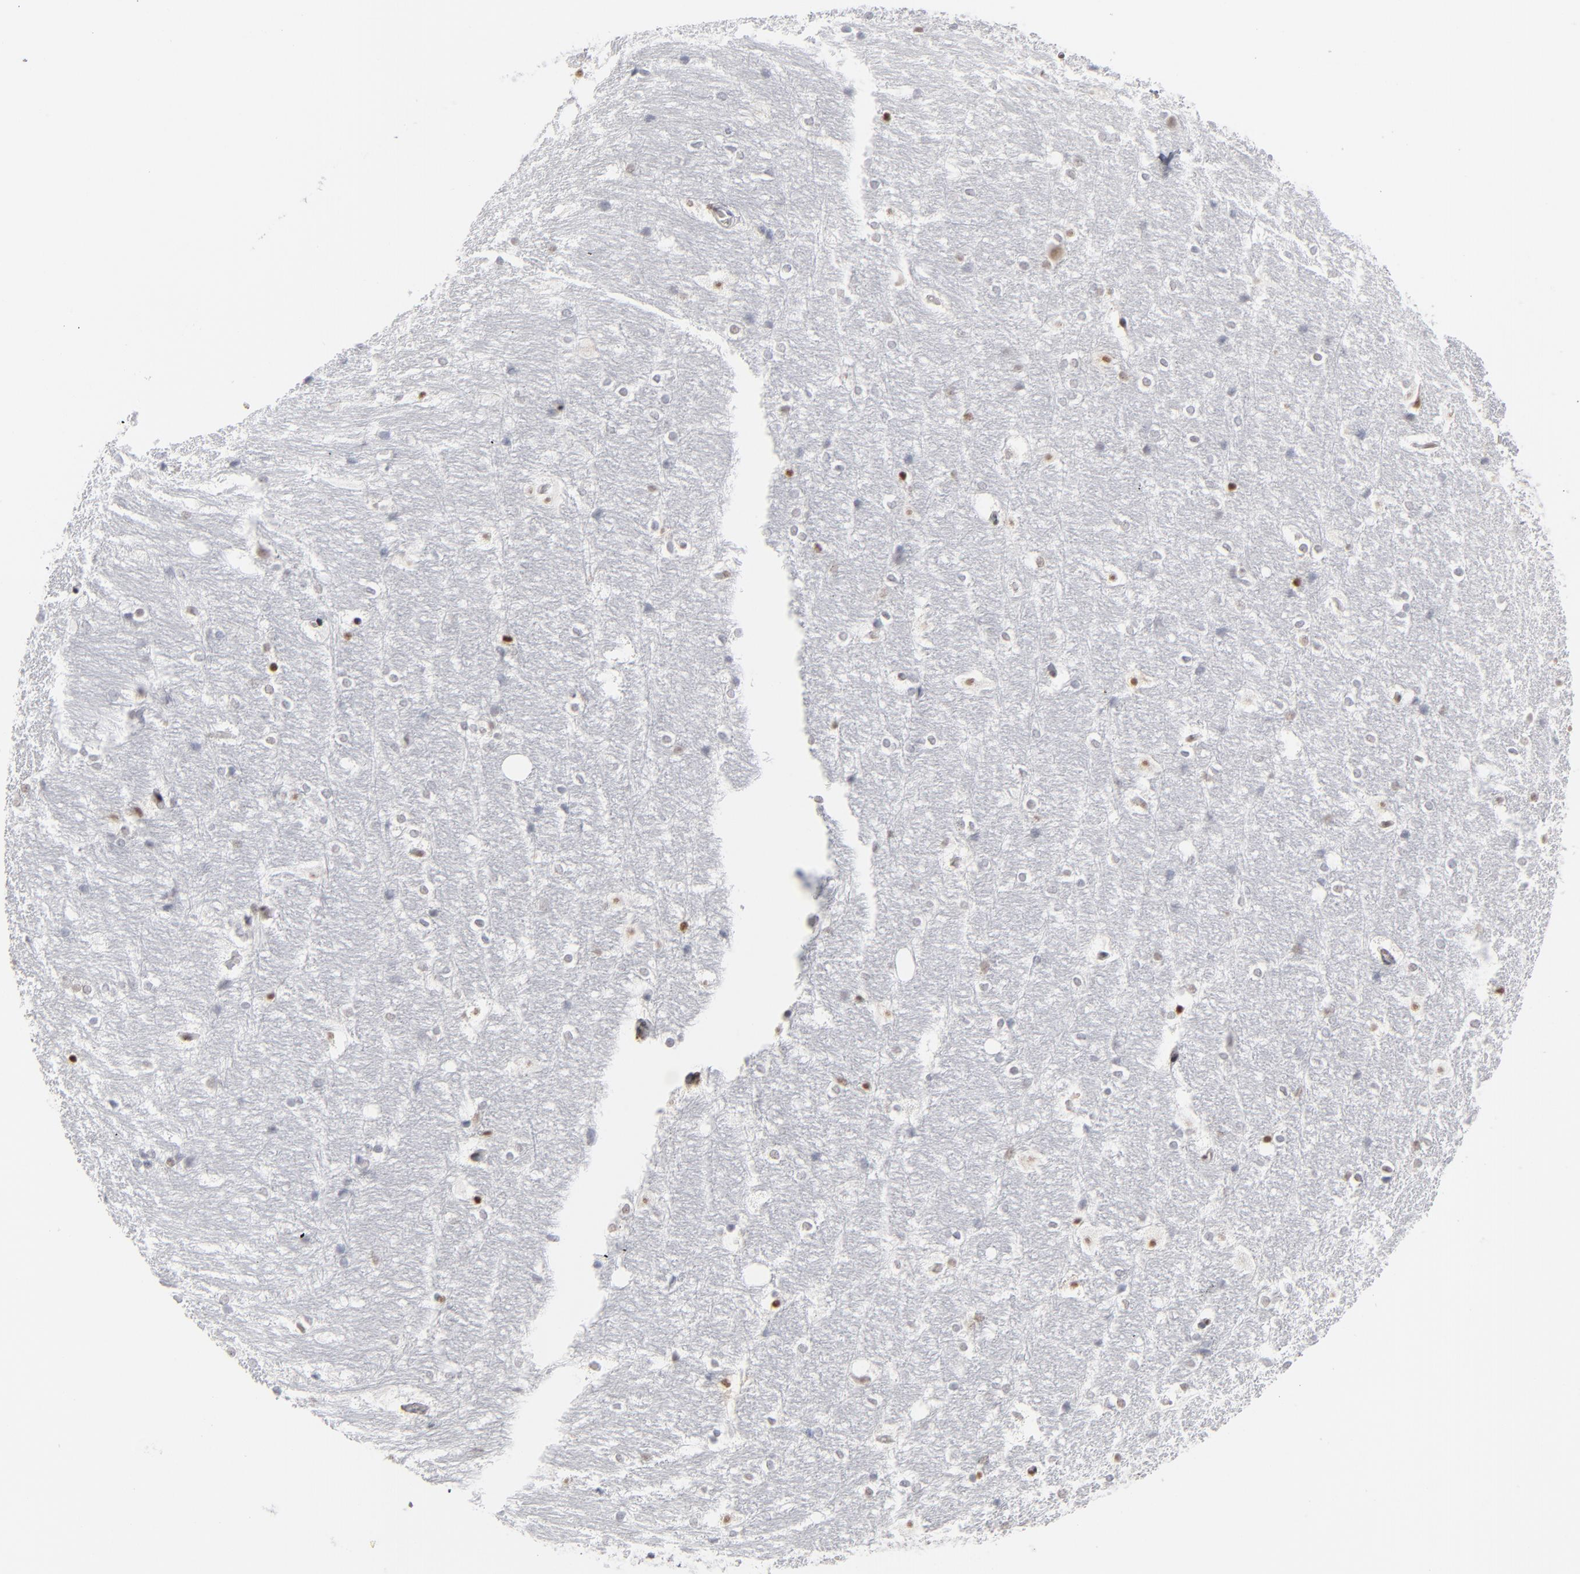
{"staining": {"intensity": "negative", "quantity": "none", "location": "none"}, "tissue": "hippocampus", "cell_type": "Glial cells", "image_type": "normal", "snomed": [{"axis": "morphology", "description": "Normal tissue, NOS"}, {"axis": "topography", "description": "Hippocampus"}], "caption": "The immunohistochemistry photomicrograph has no significant expression in glial cells of hippocampus. (Stains: DAB immunohistochemistry with hematoxylin counter stain, Microscopy: brightfield microscopy at high magnification).", "gene": "IRF9", "patient": {"sex": "female", "age": 19}}